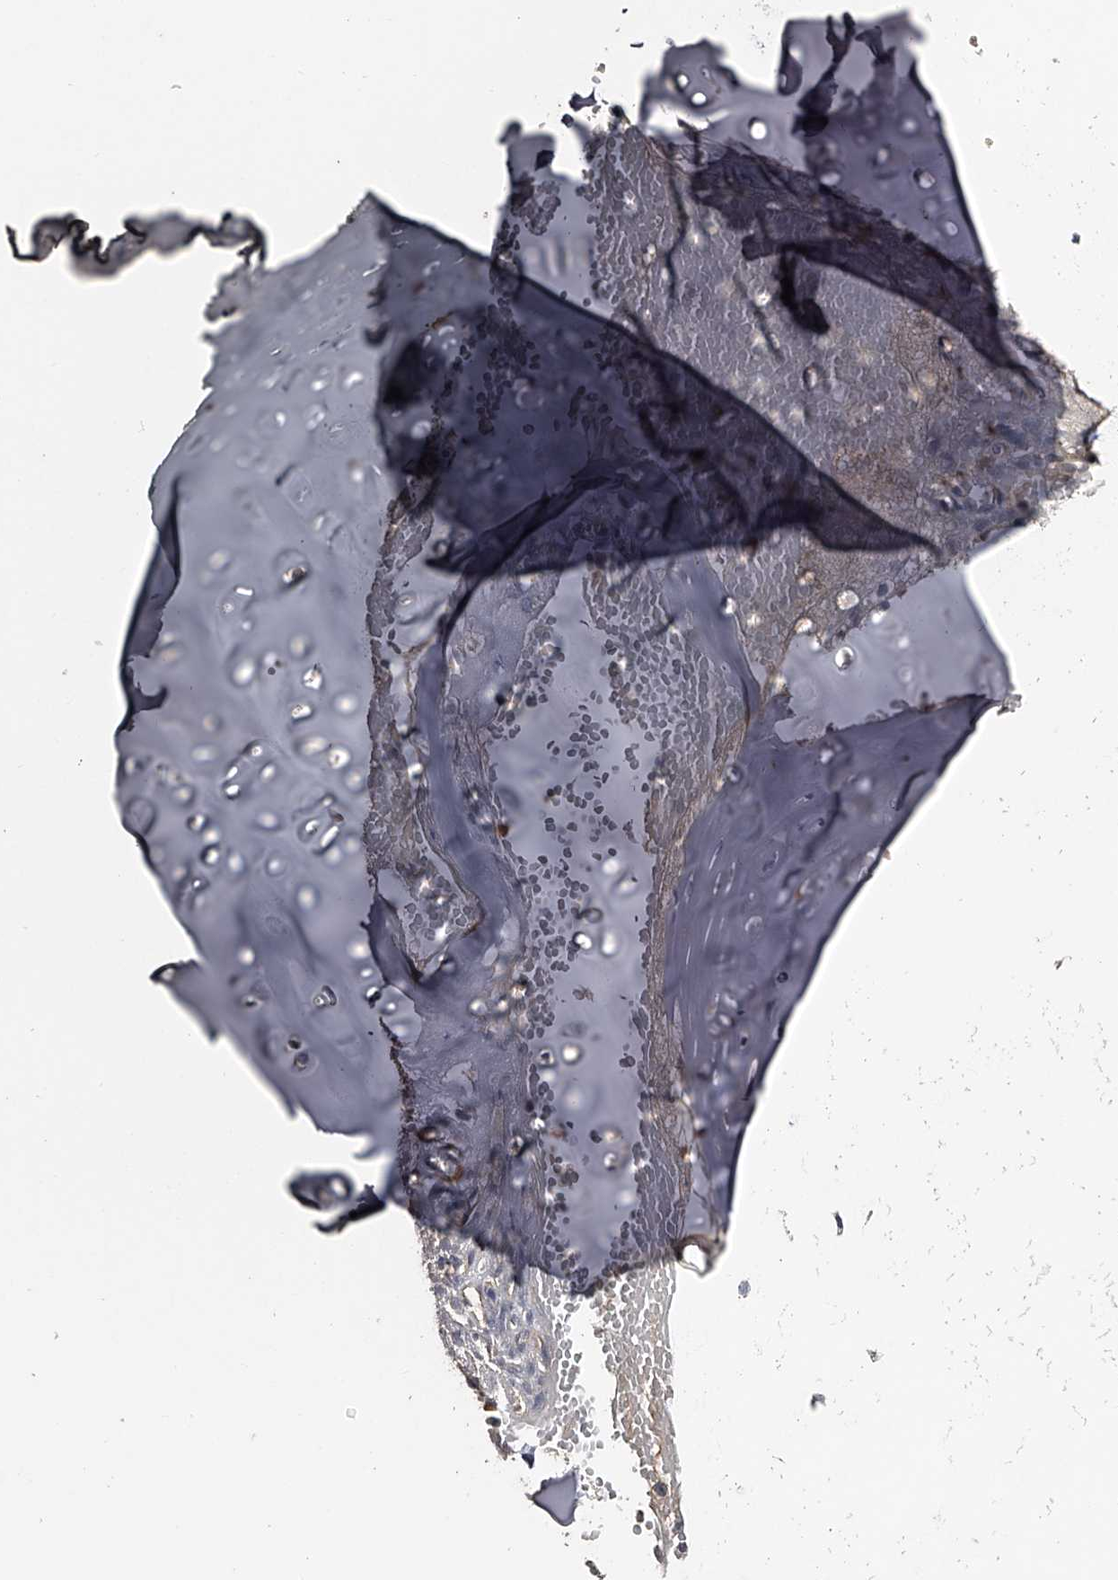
{"staining": {"intensity": "negative", "quantity": "none", "location": "none"}, "tissue": "adipose tissue", "cell_type": "Adipocytes", "image_type": "normal", "snomed": [{"axis": "morphology", "description": "Normal tissue, NOS"}, {"axis": "morphology", "description": "Basal cell carcinoma"}, {"axis": "topography", "description": "Cartilage tissue"}, {"axis": "topography", "description": "Nasopharynx"}, {"axis": "topography", "description": "Oral tissue"}], "caption": "Human adipose tissue stained for a protein using immunohistochemistry shows no positivity in adipocytes.", "gene": "MDN1", "patient": {"sex": "female", "age": 77}}